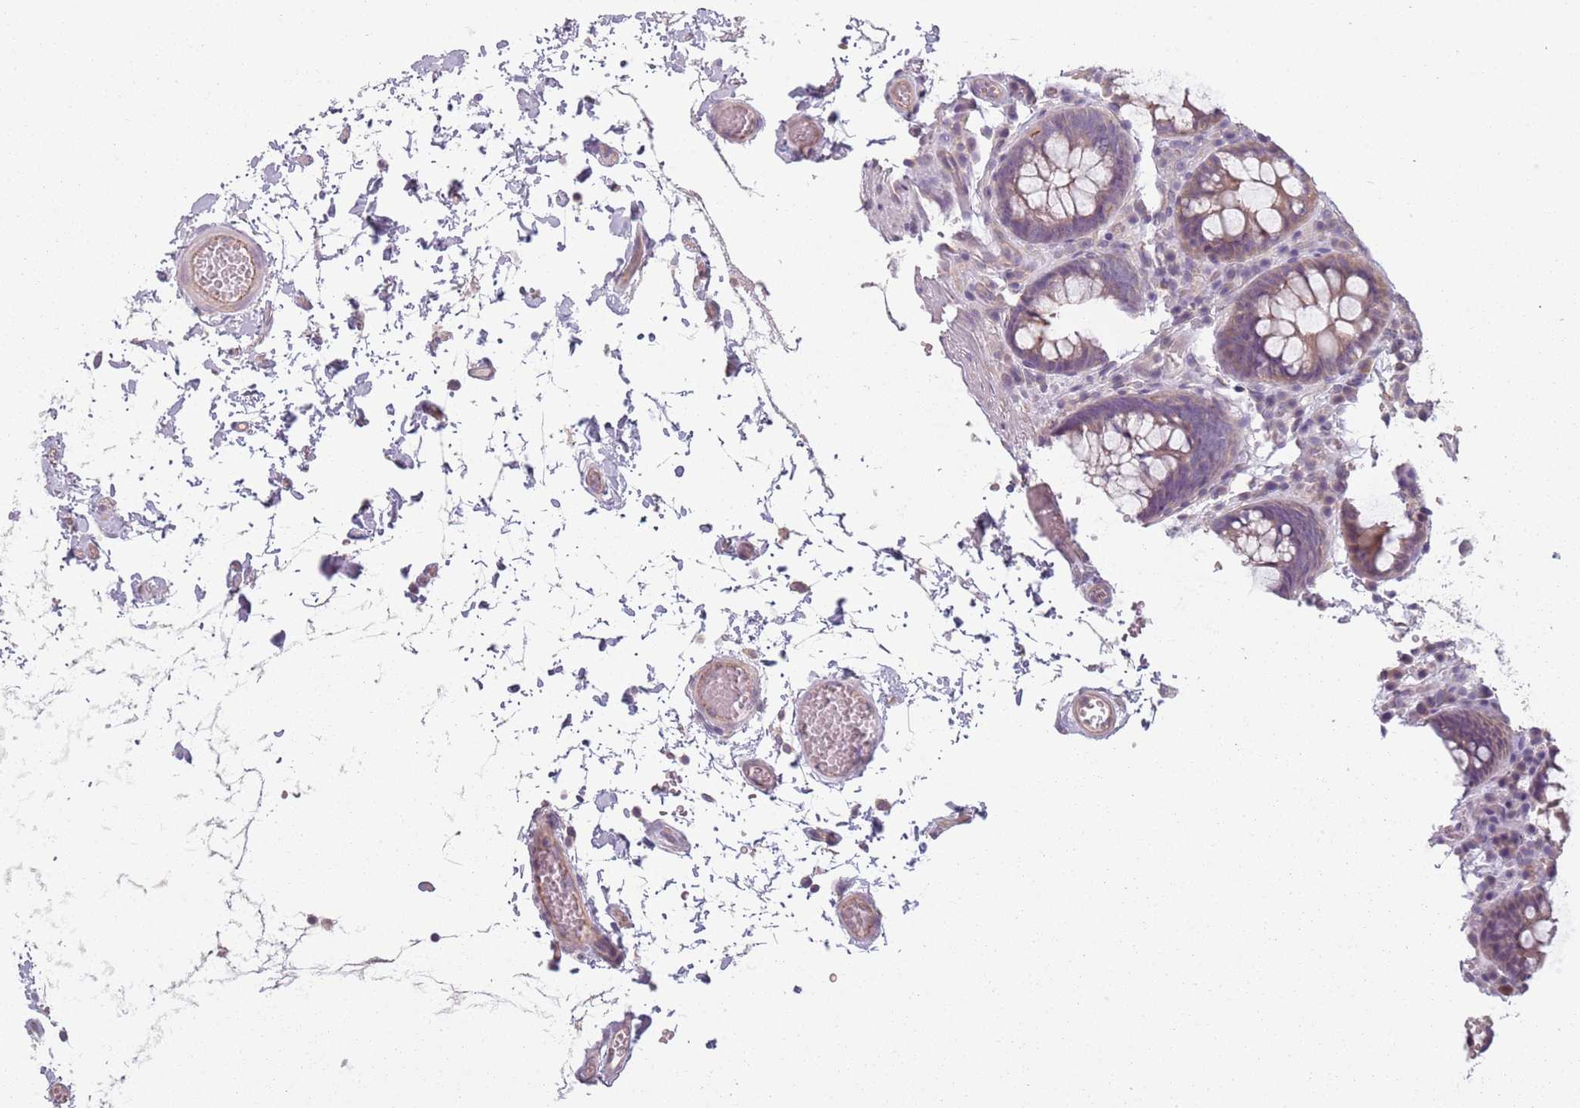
{"staining": {"intensity": "weak", "quantity": ">75%", "location": "cytoplasmic/membranous"}, "tissue": "colon", "cell_type": "Endothelial cells", "image_type": "normal", "snomed": [{"axis": "morphology", "description": "Normal tissue, NOS"}, {"axis": "topography", "description": "Colon"}], "caption": "Immunohistochemical staining of normal human colon demonstrates >75% levels of weak cytoplasmic/membranous protein expression in approximately >75% of endothelial cells. (Brightfield microscopy of DAB IHC at high magnification).", "gene": "TLCD2", "patient": {"sex": "male", "age": 84}}